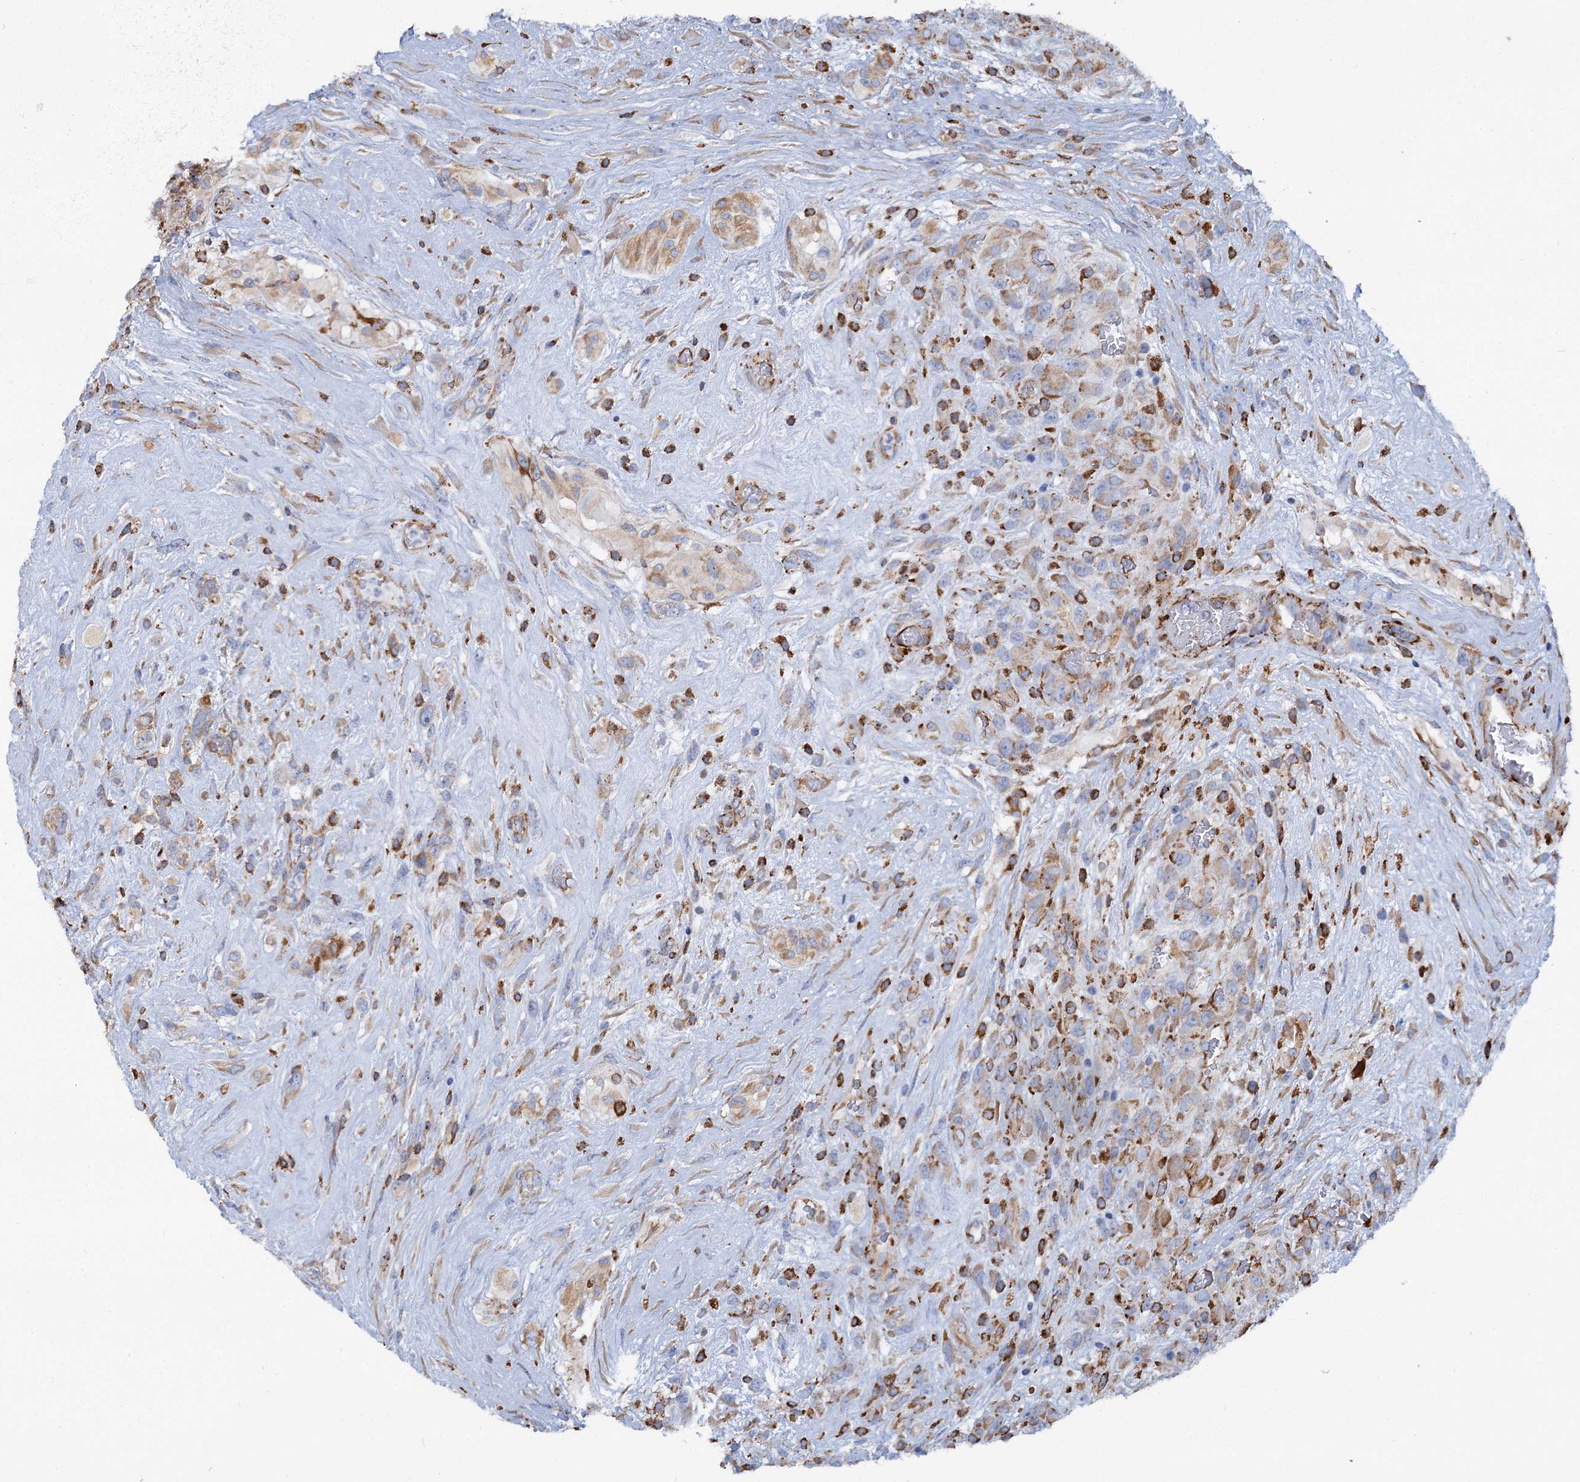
{"staining": {"intensity": "weak", "quantity": ">75%", "location": "cytoplasmic/membranous"}, "tissue": "glioma", "cell_type": "Tumor cells", "image_type": "cancer", "snomed": [{"axis": "morphology", "description": "Glioma, malignant, High grade"}, {"axis": "topography", "description": "Brain"}], "caption": "A histopathology image of human glioma stained for a protein exhibits weak cytoplasmic/membranous brown staining in tumor cells.", "gene": "SHE", "patient": {"sex": "male", "age": 61}}